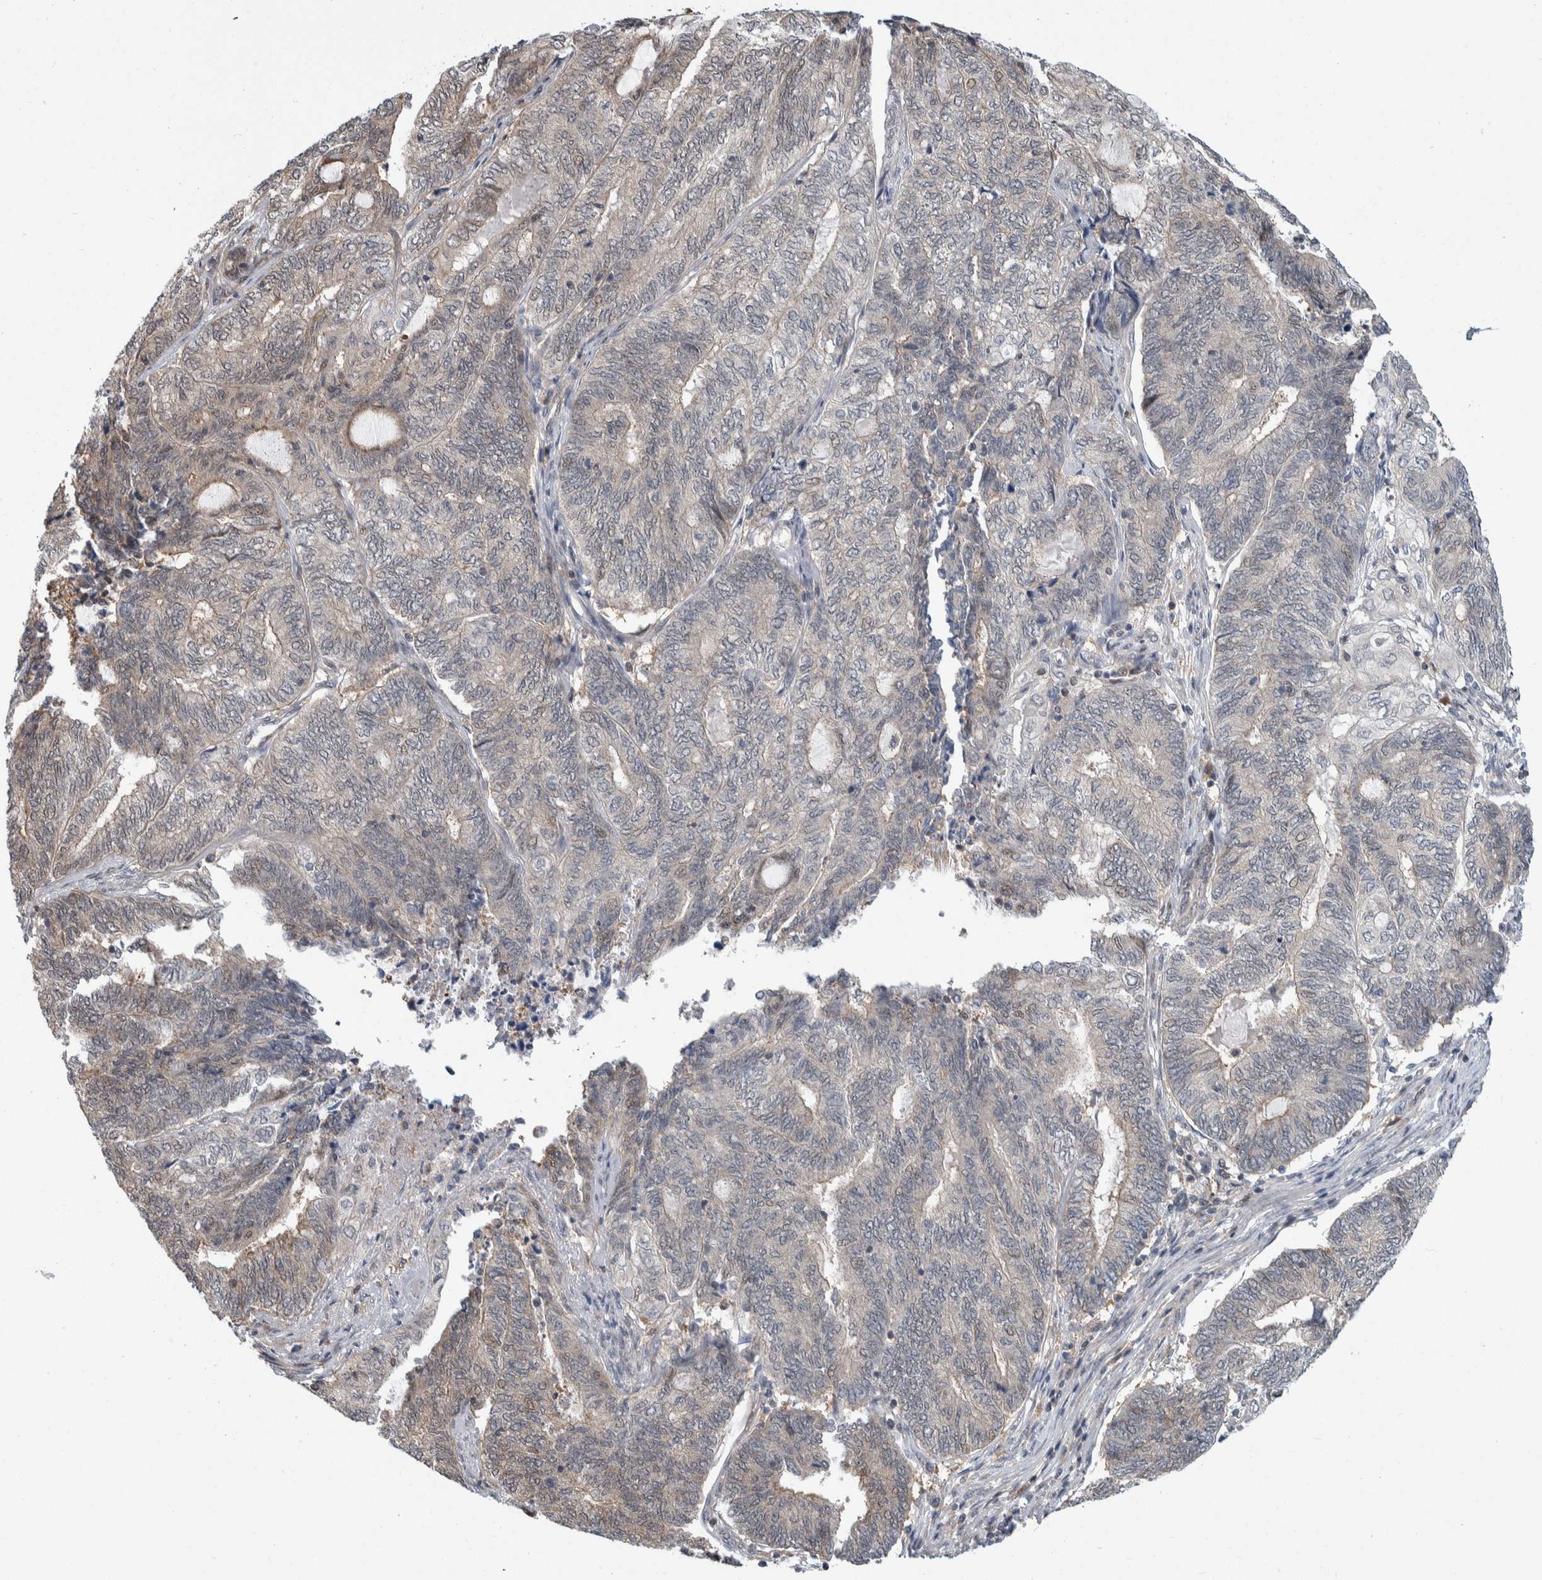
{"staining": {"intensity": "negative", "quantity": "none", "location": "none"}, "tissue": "endometrial cancer", "cell_type": "Tumor cells", "image_type": "cancer", "snomed": [{"axis": "morphology", "description": "Adenocarcinoma, NOS"}, {"axis": "topography", "description": "Uterus"}, {"axis": "topography", "description": "Endometrium"}], "caption": "IHC of human endometrial adenocarcinoma displays no positivity in tumor cells.", "gene": "PTPA", "patient": {"sex": "female", "age": 70}}